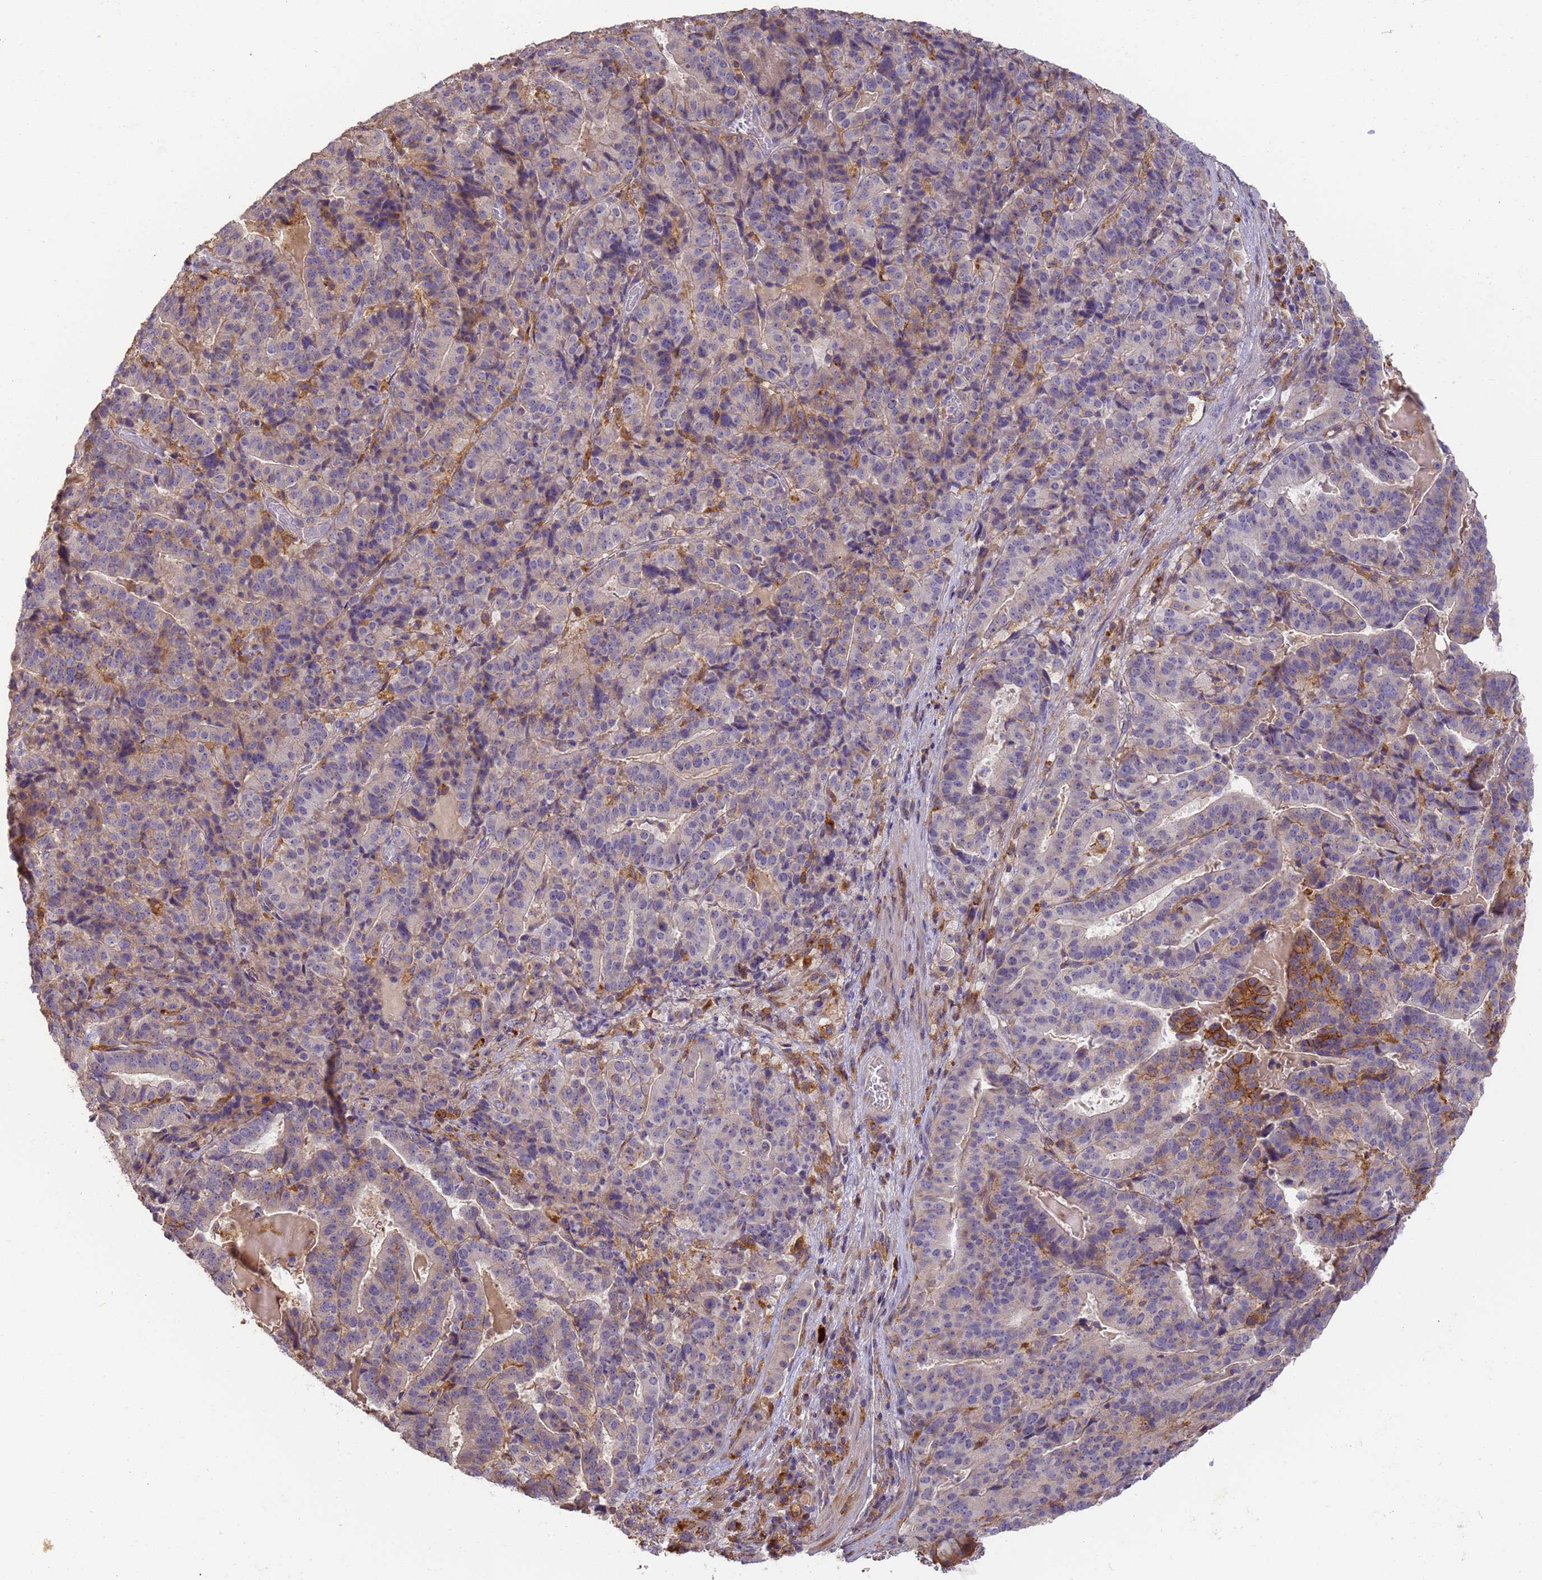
{"staining": {"intensity": "negative", "quantity": "none", "location": "none"}, "tissue": "stomach cancer", "cell_type": "Tumor cells", "image_type": "cancer", "snomed": [{"axis": "morphology", "description": "Adenocarcinoma, NOS"}, {"axis": "topography", "description": "Stomach"}], "caption": "Immunohistochemical staining of adenocarcinoma (stomach) shows no significant staining in tumor cells.", "gene": "M6PR", "patient": {"sex": "male", "age": 48}}